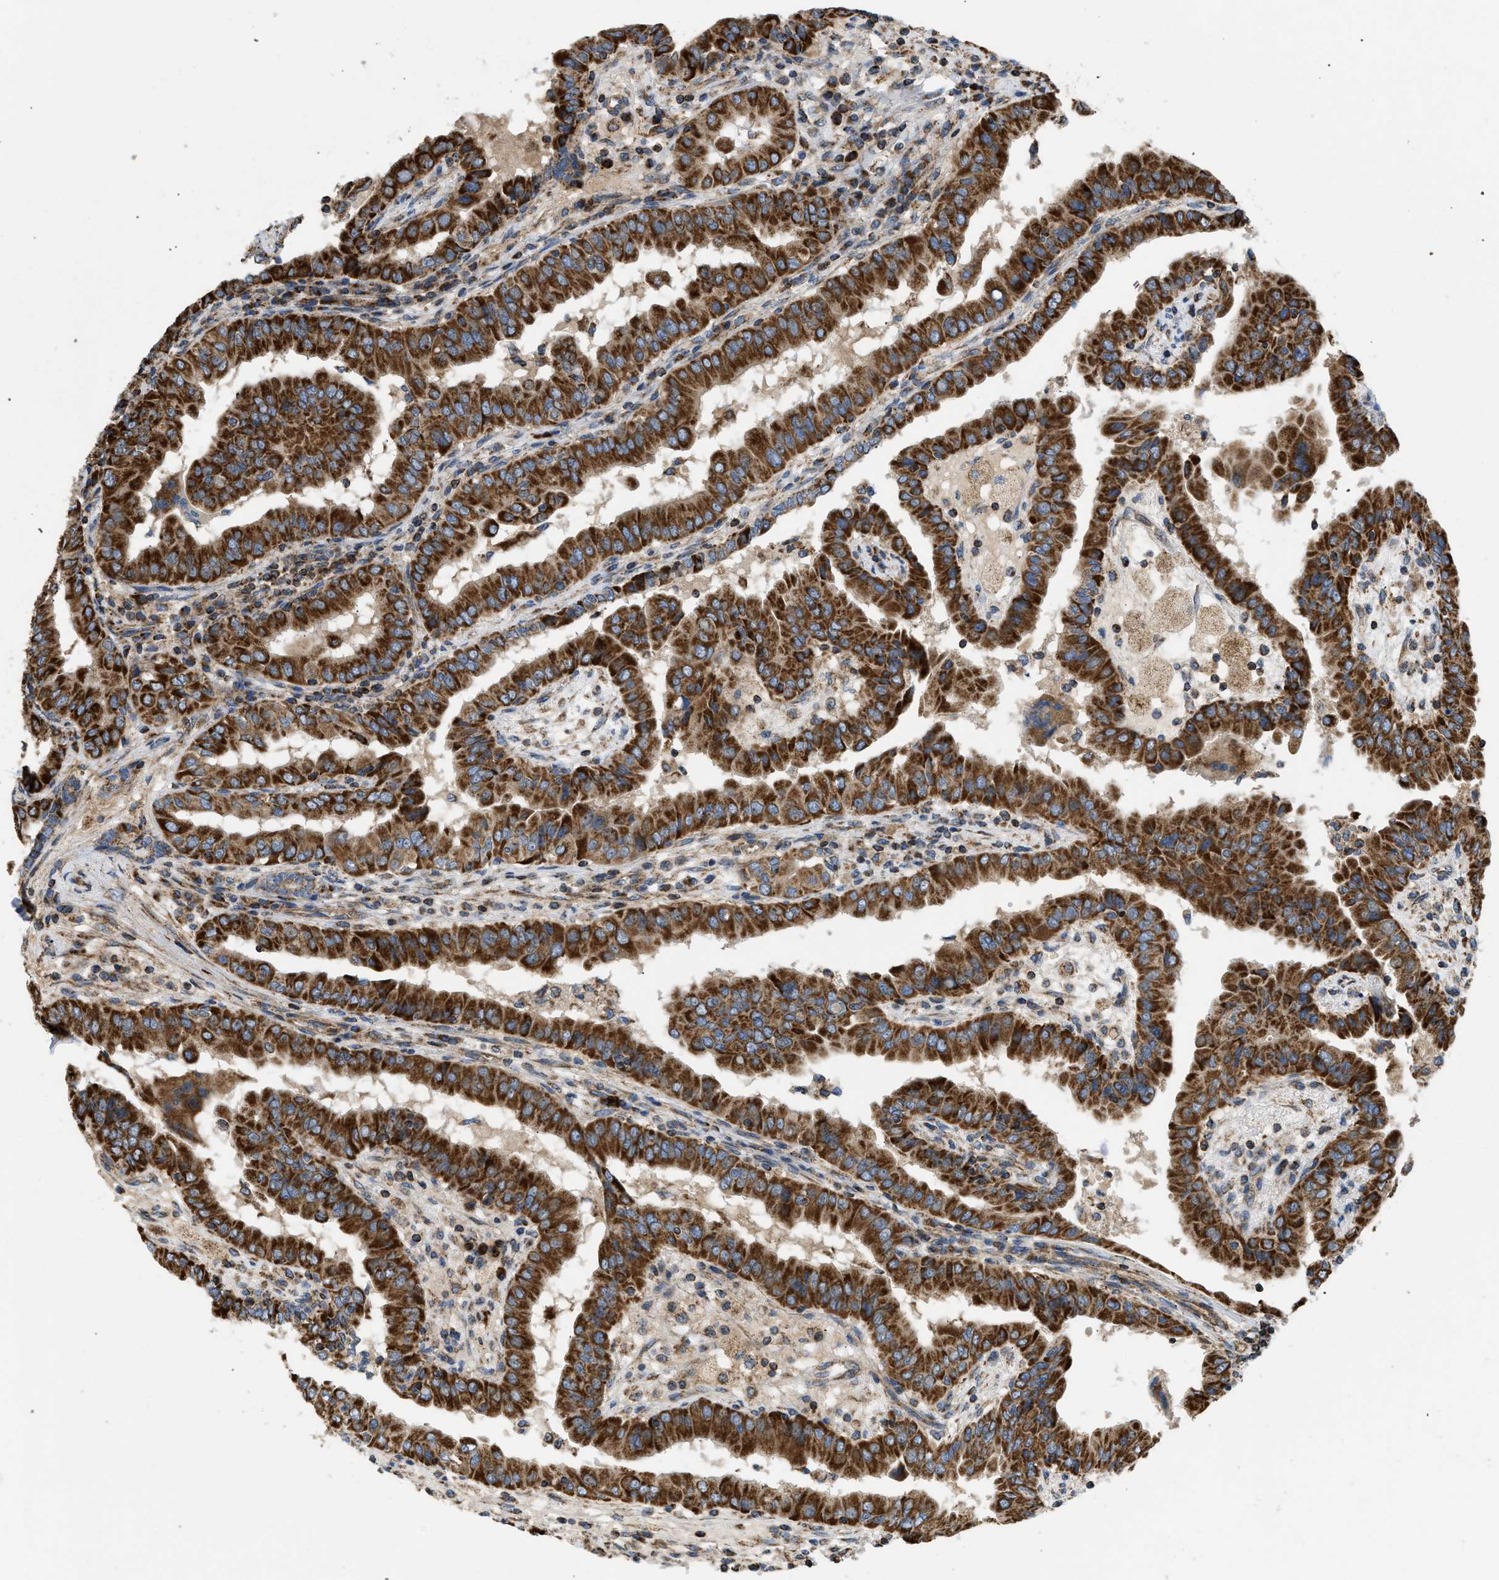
{"staining": {"intensity": "strong", "quantity": ">75%", "location": "cytoplasmic/membranous"}, "tissue": "thyroid cancer", "cell_type": "Tumor cells", "image_type": "cancer", "snomed": [{"axis": "morphology", "description": "Papillary adenocarcinoma, NOS"}, {"axis": "topography", "description": "Thyroid gland"}], "caption": "Immunohistochemistry (IHC) (DAB (3,3'-diaminobenzidine)) staining of human papillary adenocarcinoma (thyroid) displays strong cytoplasmic/membranous protein expression in about >75% of tumor cells. Using DAB (brown) and hematoxylin (blue) stains, captured at high magnification using brightfield microscopy.", "gene": "OPTN", "patient": {"sex": "male", "age": 33}}